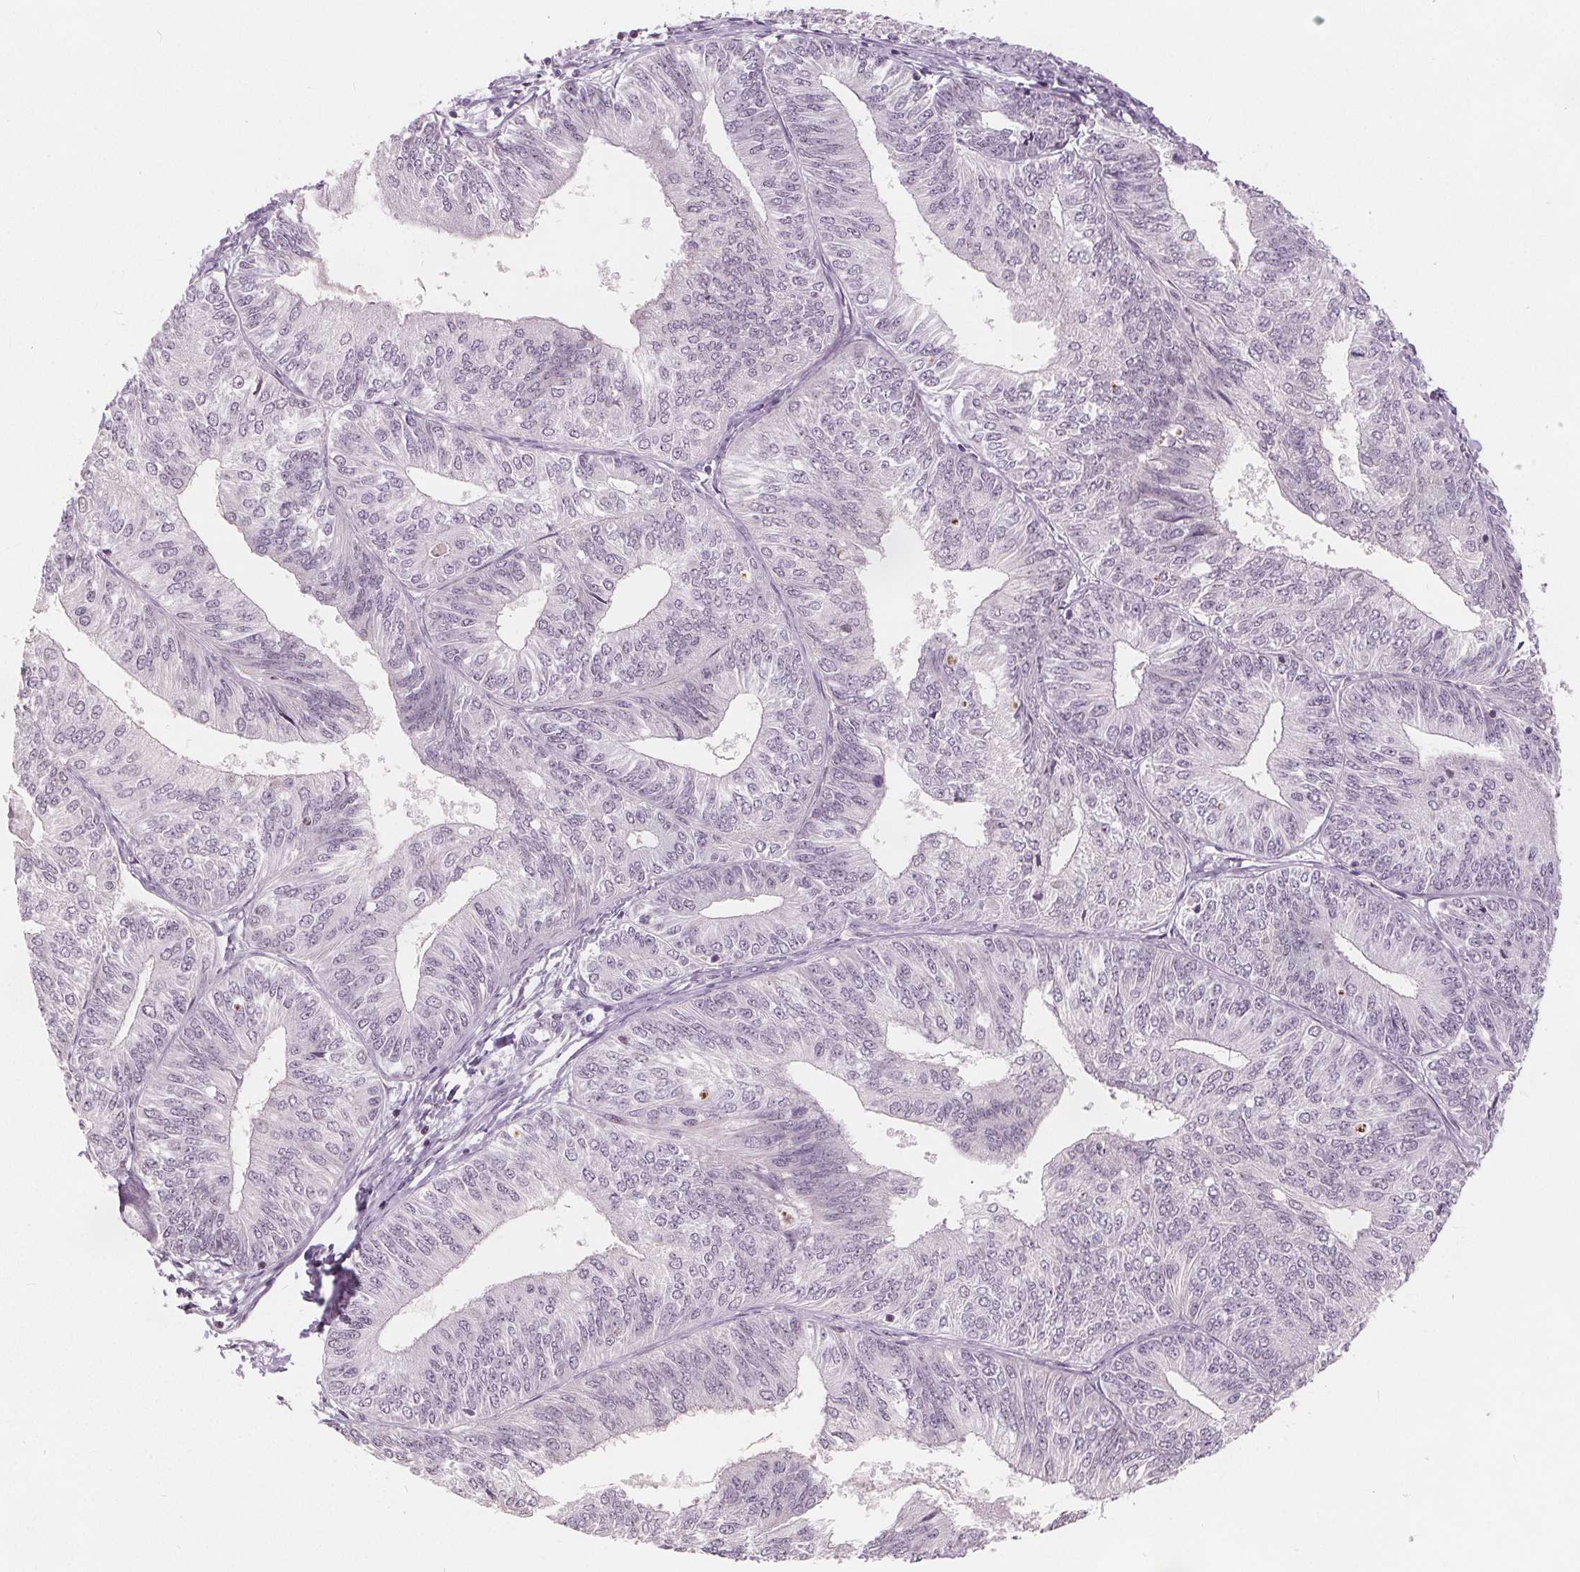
{"staining": {"intensity": "negative", "quantity": "none", "location": "none"}, "tissue": "endometrial cancer", "cell_type": "Tumor cells", "image_type": "cancer", "snomed": [{"axis": "morphology", "description": "Adenocarcinoma, NOS"}, {"axis": "topography", "description": "Endometrium"}], "caption": "Immunohistochemistry (IHC) photomicrograph of adenocarcinoma (endometrial) stained for a protein (brown), which demonstrates no staining in tumor cells.", "gene": "NUP210L", "patient": {"sex": "female", "age": 58}}